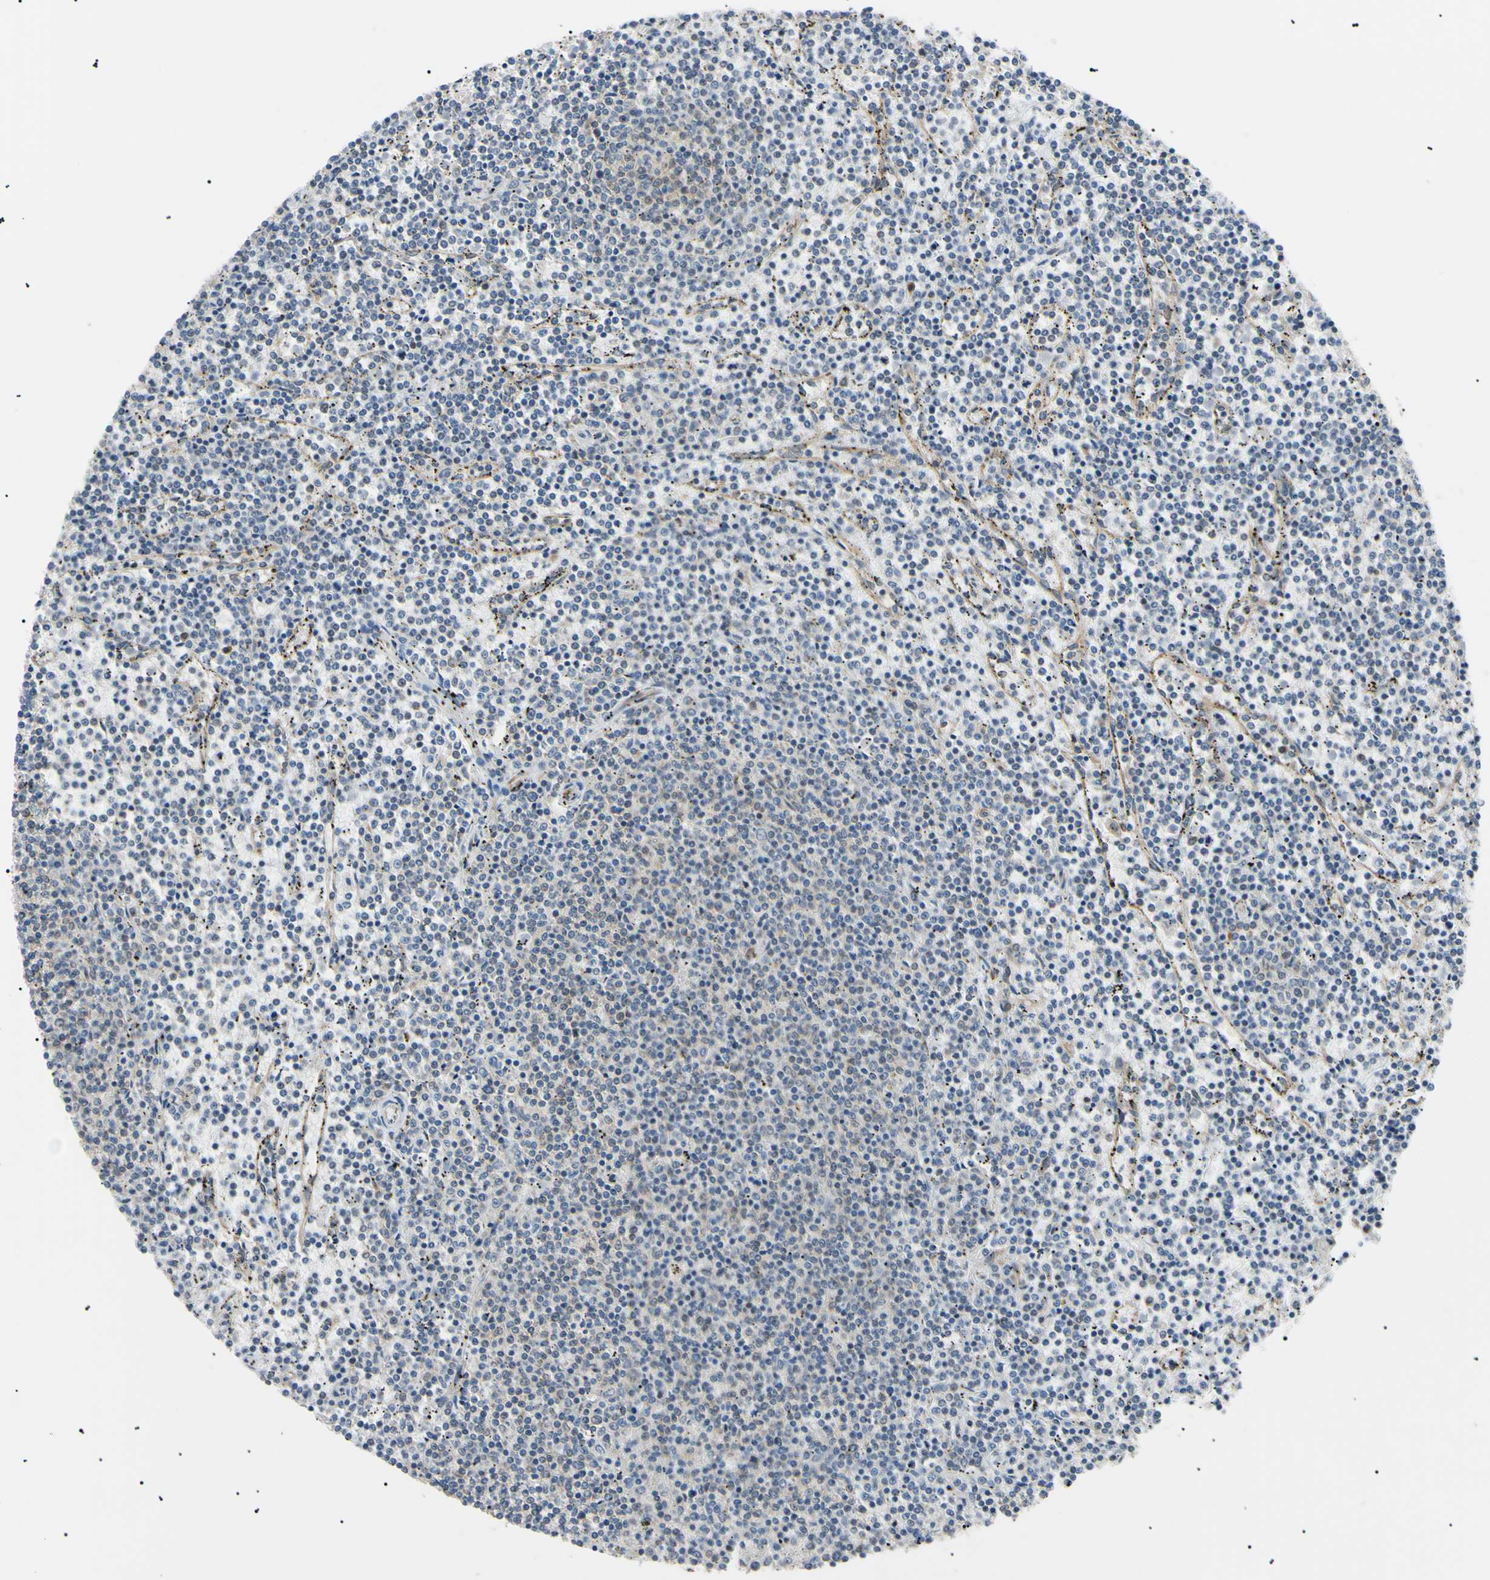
{"staining": {"intensity": "negative", "quantity": "none", "location": "none"}, "tissue": "lymphoma", "cell_type": "Tumor cells", "image_type": "cancer", "snomed": [{"axis": "morphology", "description": "Malignant lymphoma, non-Hodgkin's type, Low grade"}, {"axis": "topography", "description": "Spleen"}], "caption": "This histopathology image is of malignant lymphoma, non-Hodgkin's type (low-grade) stained with immunohistochemistry to label a protein in brown with the nuclei are counter-stained blue. There is no expression in tumor cells.", "gene": "VAPA", "patient": {"sex": "female", "age": 50}}